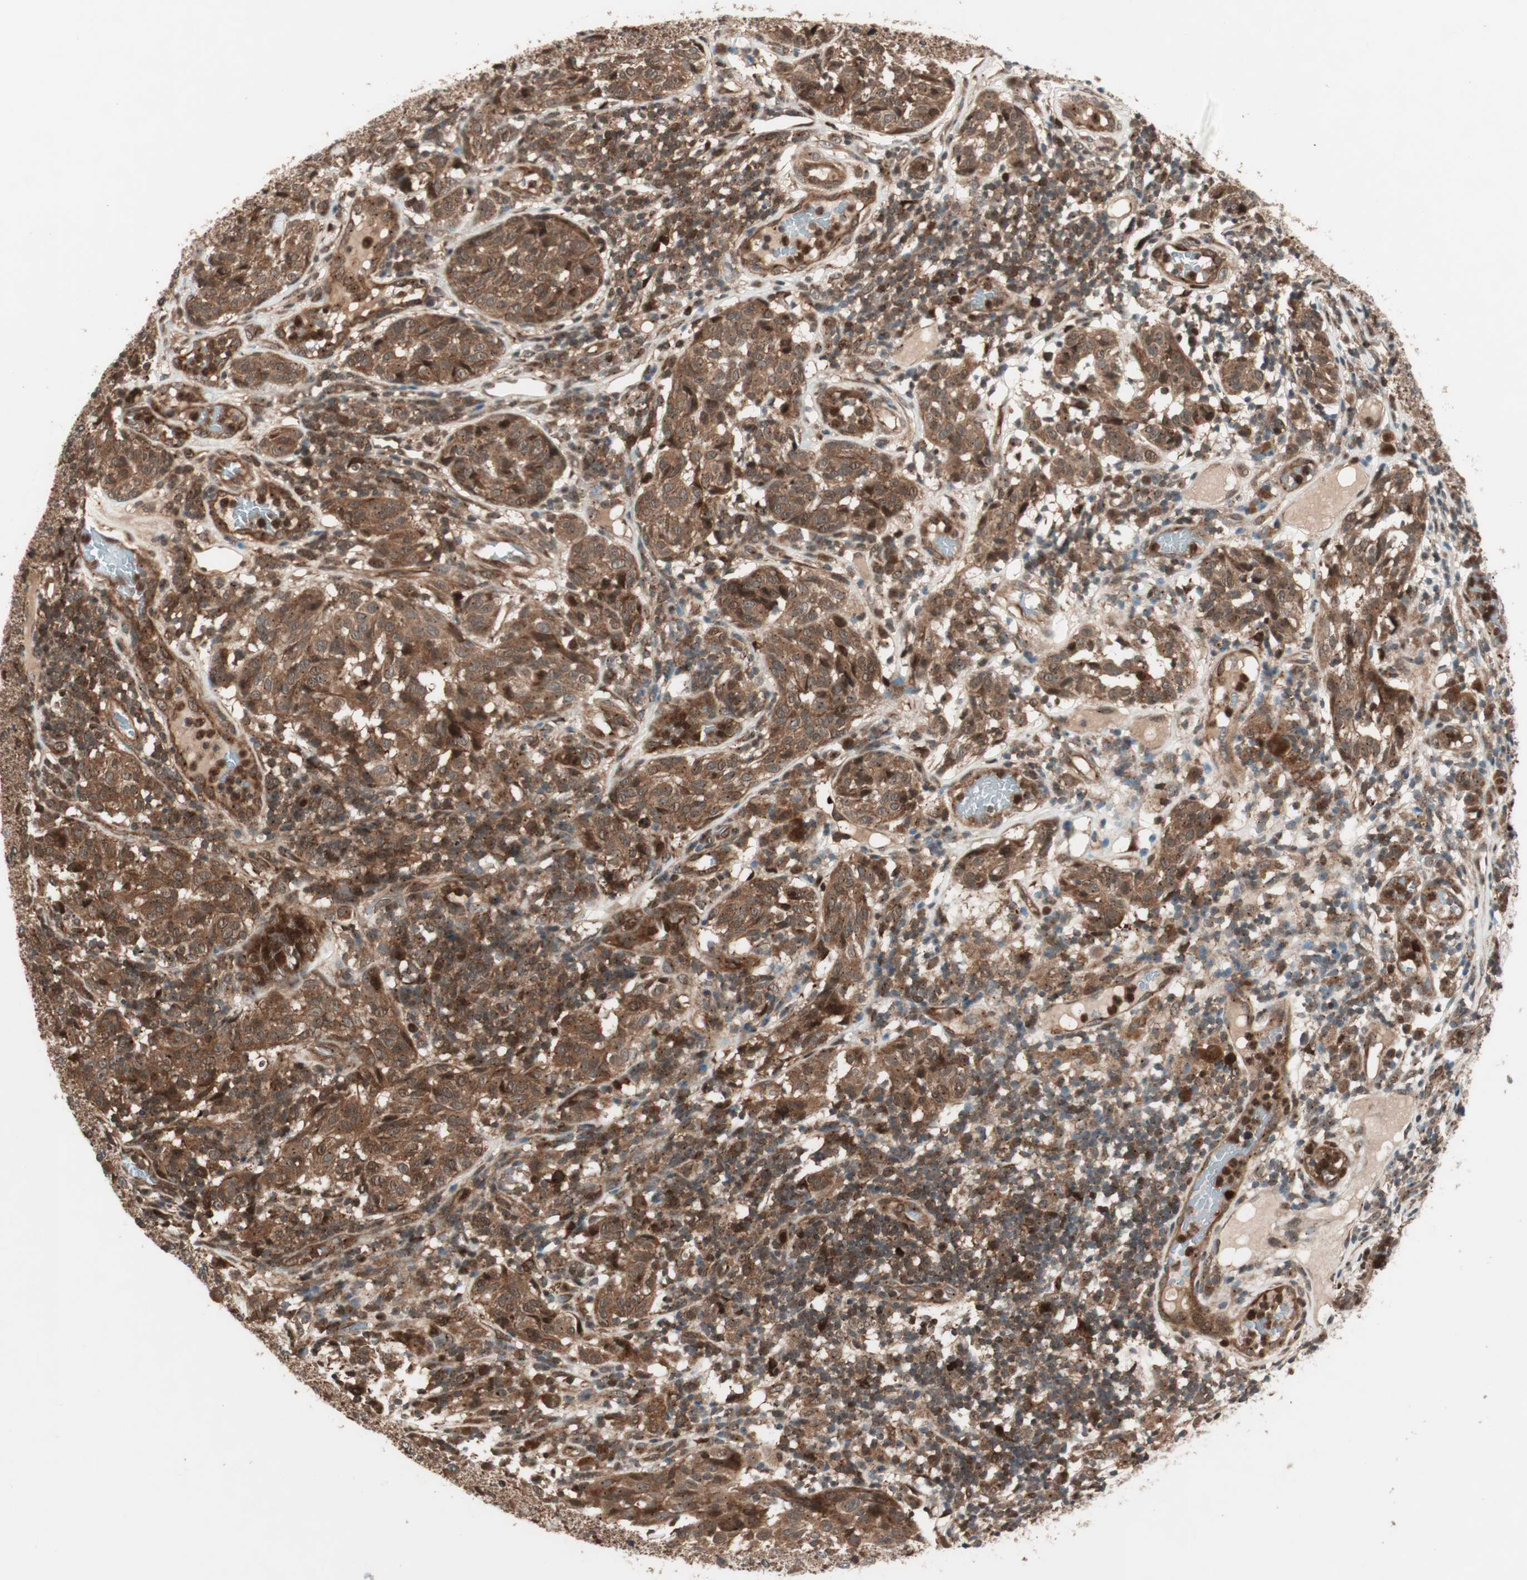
{"staining": {"intensity": "moderate", "quantity": ">75%", "location": "cytoplasmic/membranous"}, "tissue": "melanoma", "cell_type": "Tumor cells", "image_type": "cancer", "snomed": [{"axis": "morphology", "description": "Malignant melanoma, NOS"}, {"axis": "topography", "description": "Skin"}], "caption": "Immunohistochemical staining of melanoma exhibits moderate cytoplasmic/membranous protein positivity in about >75% of tumor cells.", "gene": "PRKG2", "patient": {"sex": "female", "age": 46}}